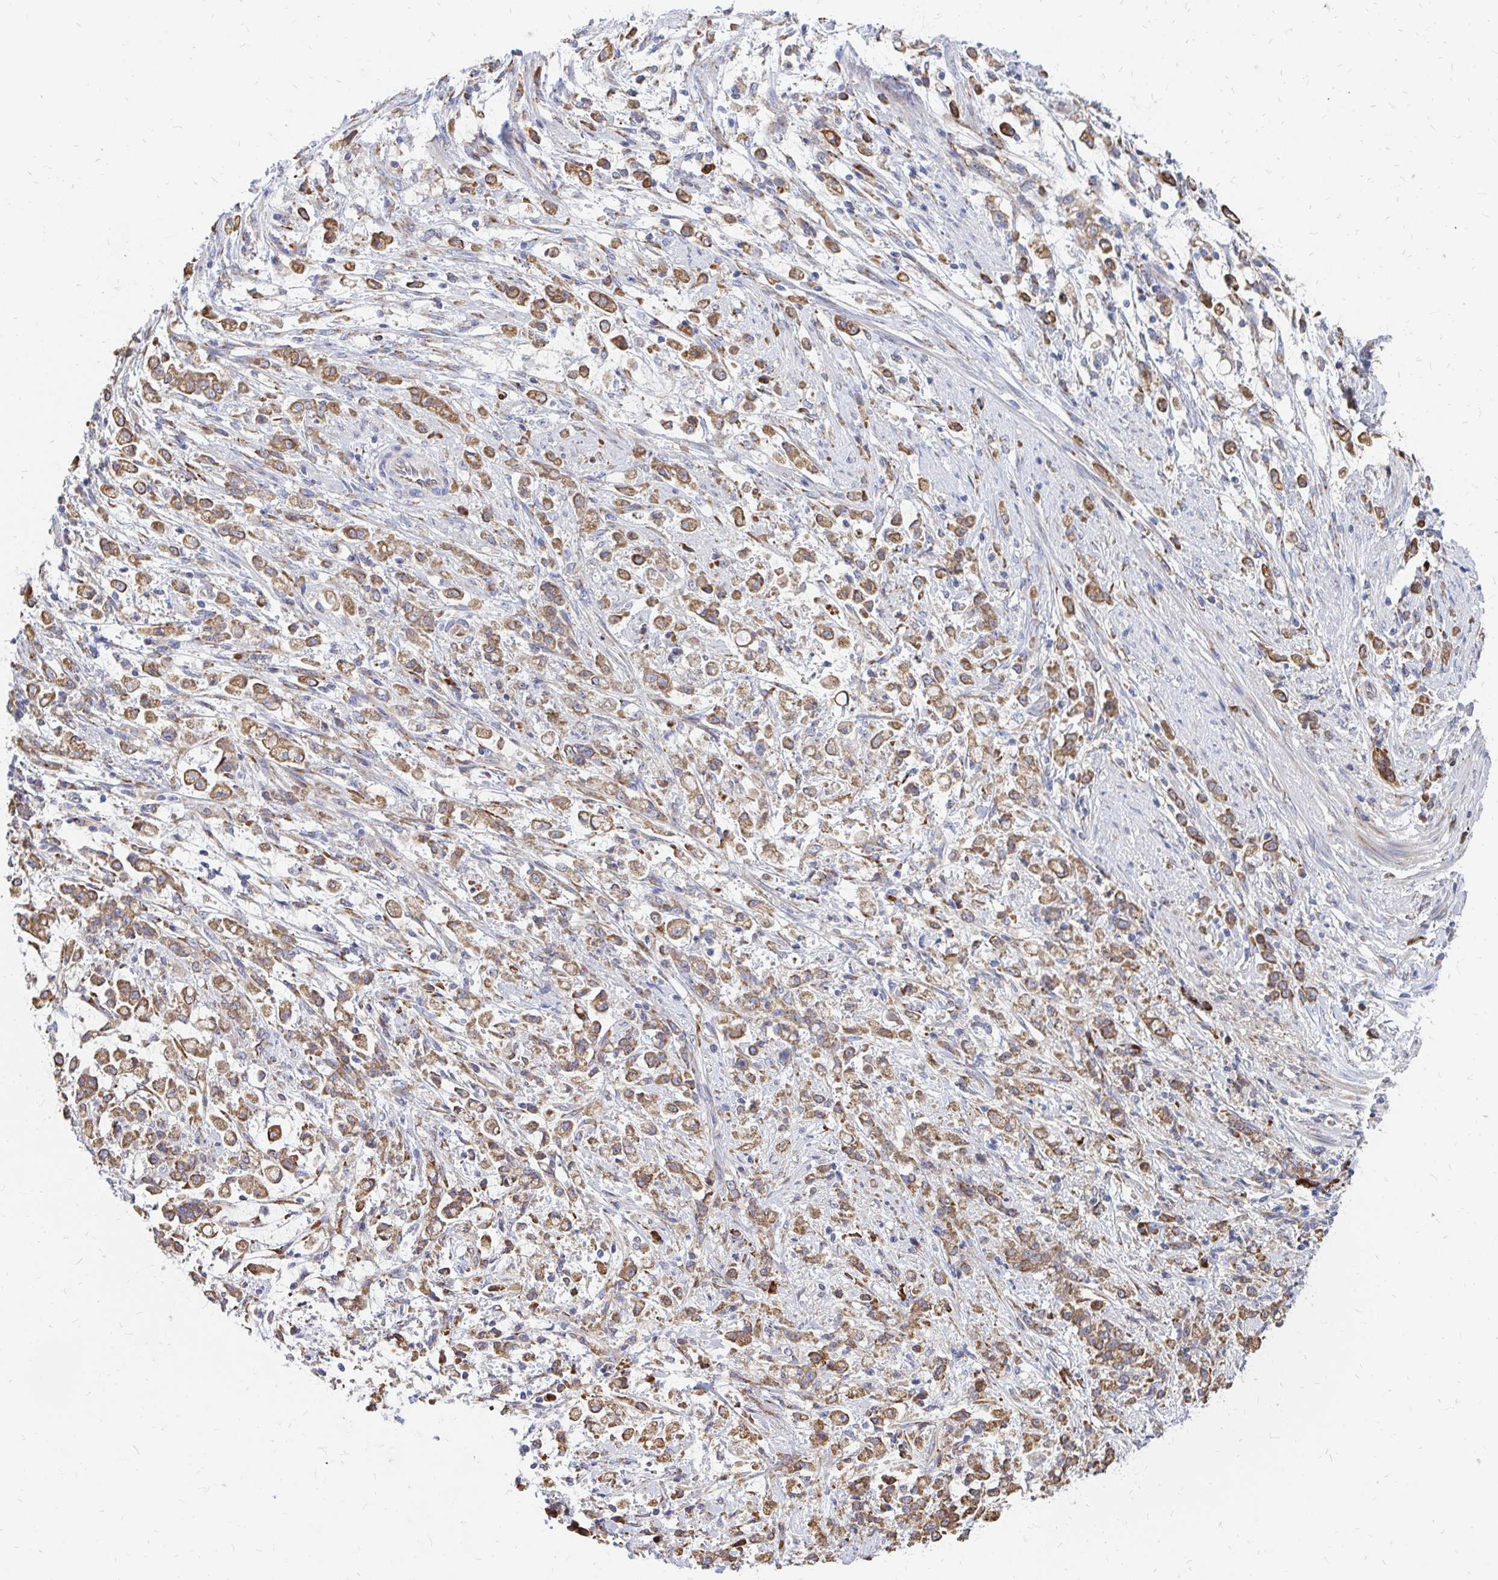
{"staining": {"intensity": "moderate", "quantity": ">75%", "location": "cytoplasmic/membranous"}, "tissue": "stomach cancer", "cell_type": "Tumor cells", "image_type": "cancer", "snomed": [{"axis": "morphology", "description": "Adenocarcinoma, NOS"}, {"axis": "topography", "description": "Stomach"}], "caption": "Protein analysis of adenocarcinoma (stomach) tissue reveals moderate cytoplasmic/membranous positivity in approximately >75% of tumor cells.", "gene": "PPP1R13L", "patient": {"sex": "female", "age": 60}}